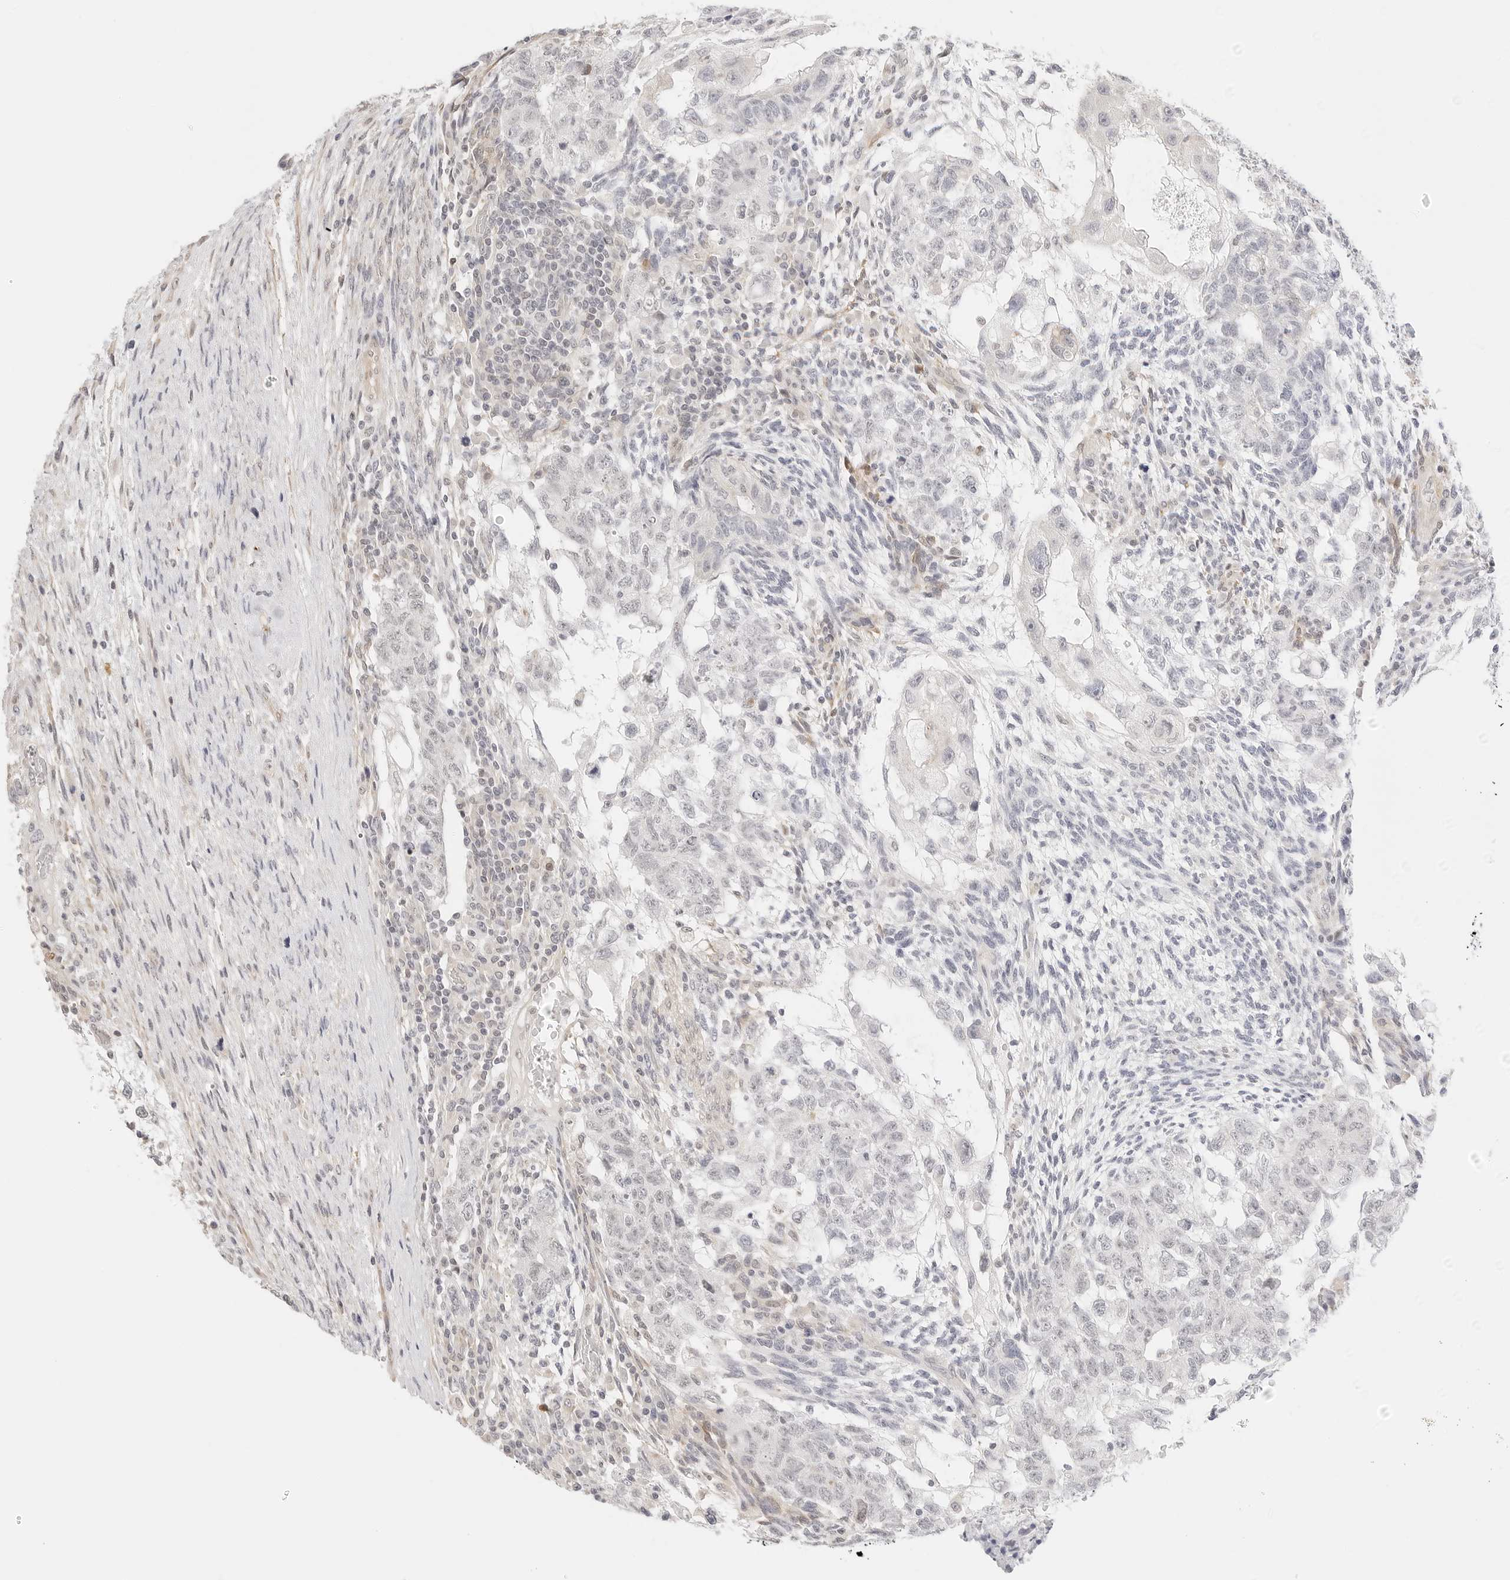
{"staining": {"intensity": "weak", "quantity": "<25%", "location": "nuclear"}, "tissue": "testis cancer", "cell_type": "Tumor cells", "image_type": "cancer", "snomed": [{"axis": "morphology", "description": "Normal tissue, NOS"}, {"axis": "morphology", "description": "Carcinoma, Embryonal, NOS"}, {"axis": "topography", "description": "Testis"}], "caption": "This is an immunohistochemistry (IHC) micrograph of testis embryonal carcinoma. There is no expression in tumor cells.", "gene": "TEKT2", "patient": {"sex": "male", "age": 36}}